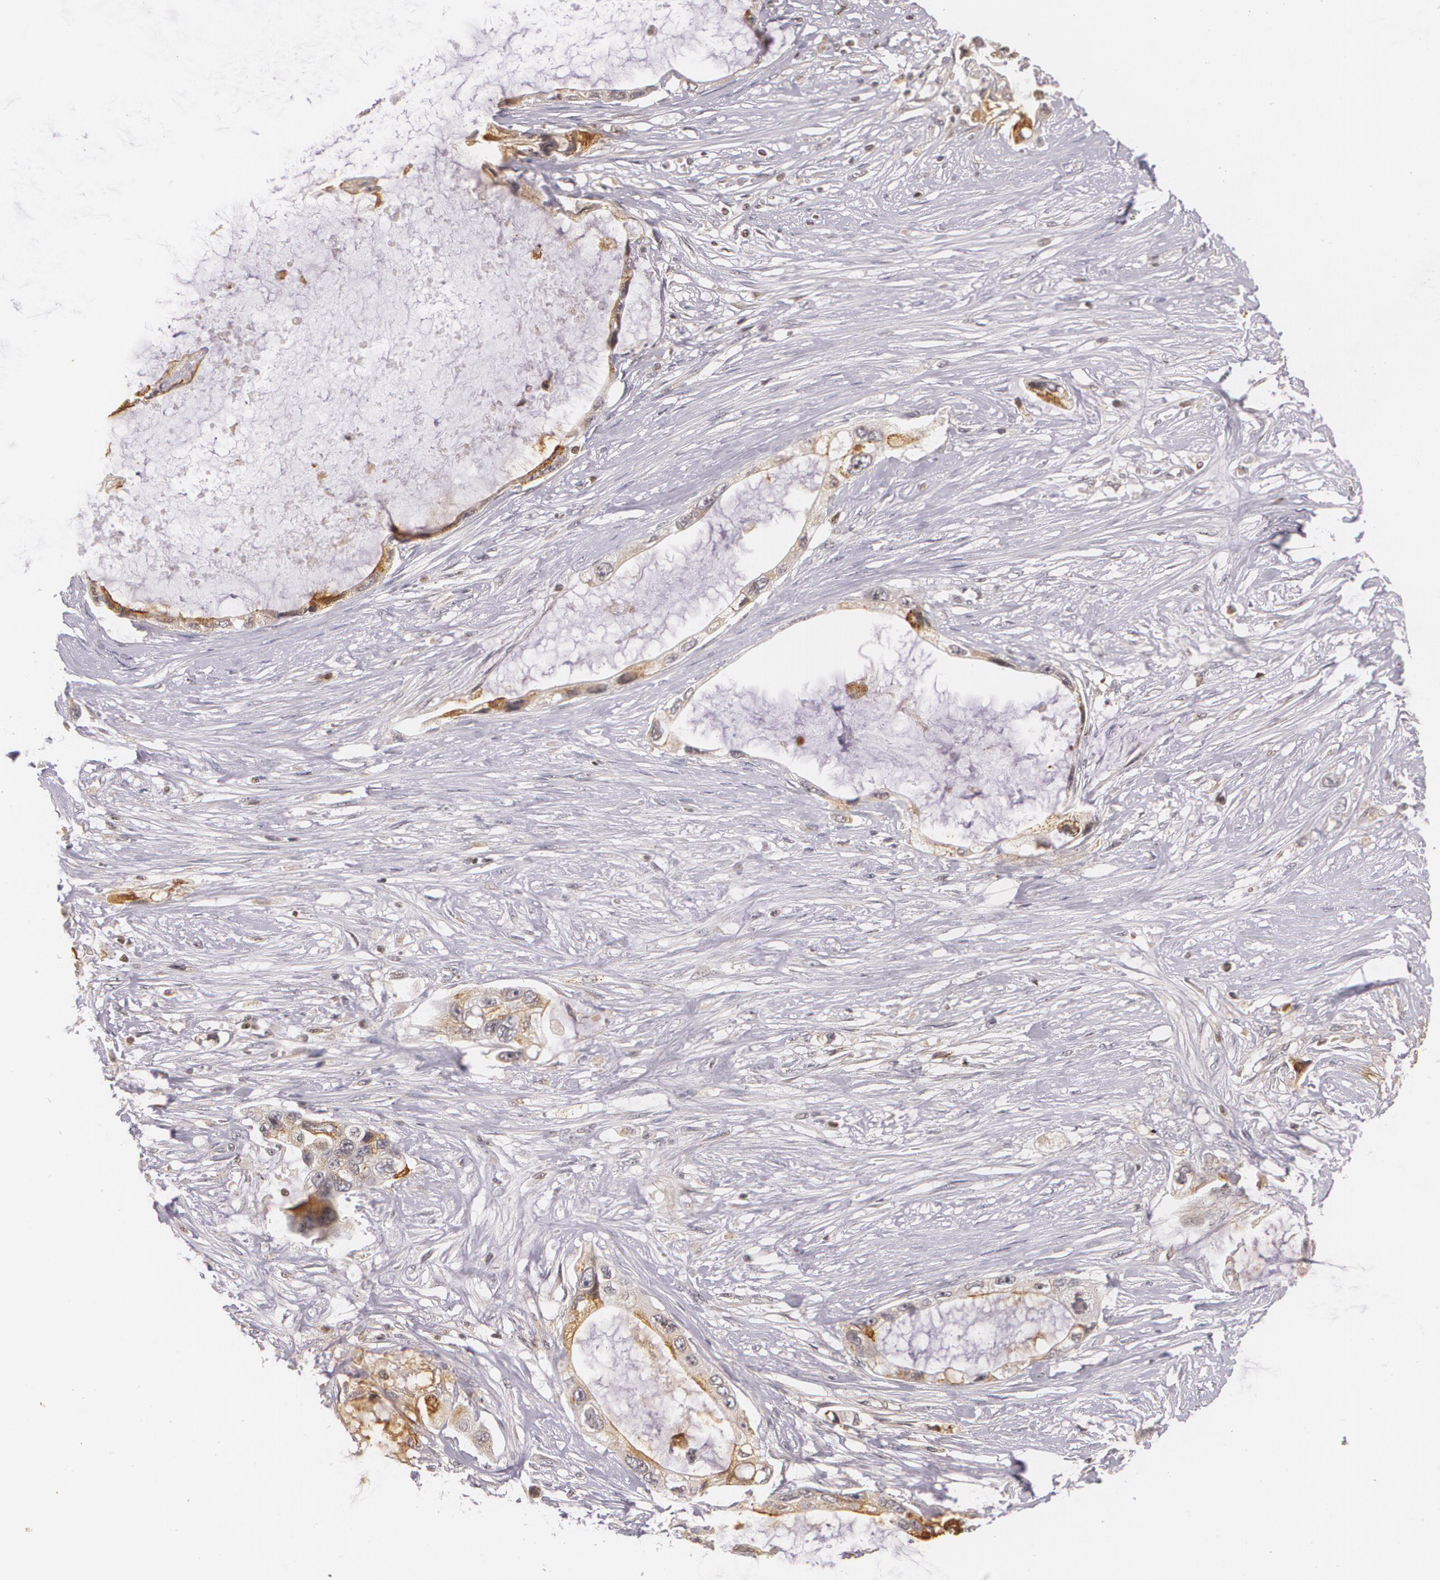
{"staining": {"intensity": "moderate", "quantity": "25%-75%", "location": "cytoplasmic/membranous"}, "tissue": "pancreatic cancer", "cell_type": "Tumor cells", "image_type": "cancer", "snomed": [{"axis": "morphology", "description": "Adenocarcinoma, NOS"}, {"axis": "topography", "description": "Pancreas"}, {"axis": "topography", "description": "Stomach, upper"}], "caption": "Immunohistochemical staining of pancreatic adenocarcinoma exhibits medium levels of moderate cytoplasmic/membranous protein positivity in about 25%-75% of tumor cells.", "gene": "VAV3", "patient": {"sex": "male", "age": 77}}